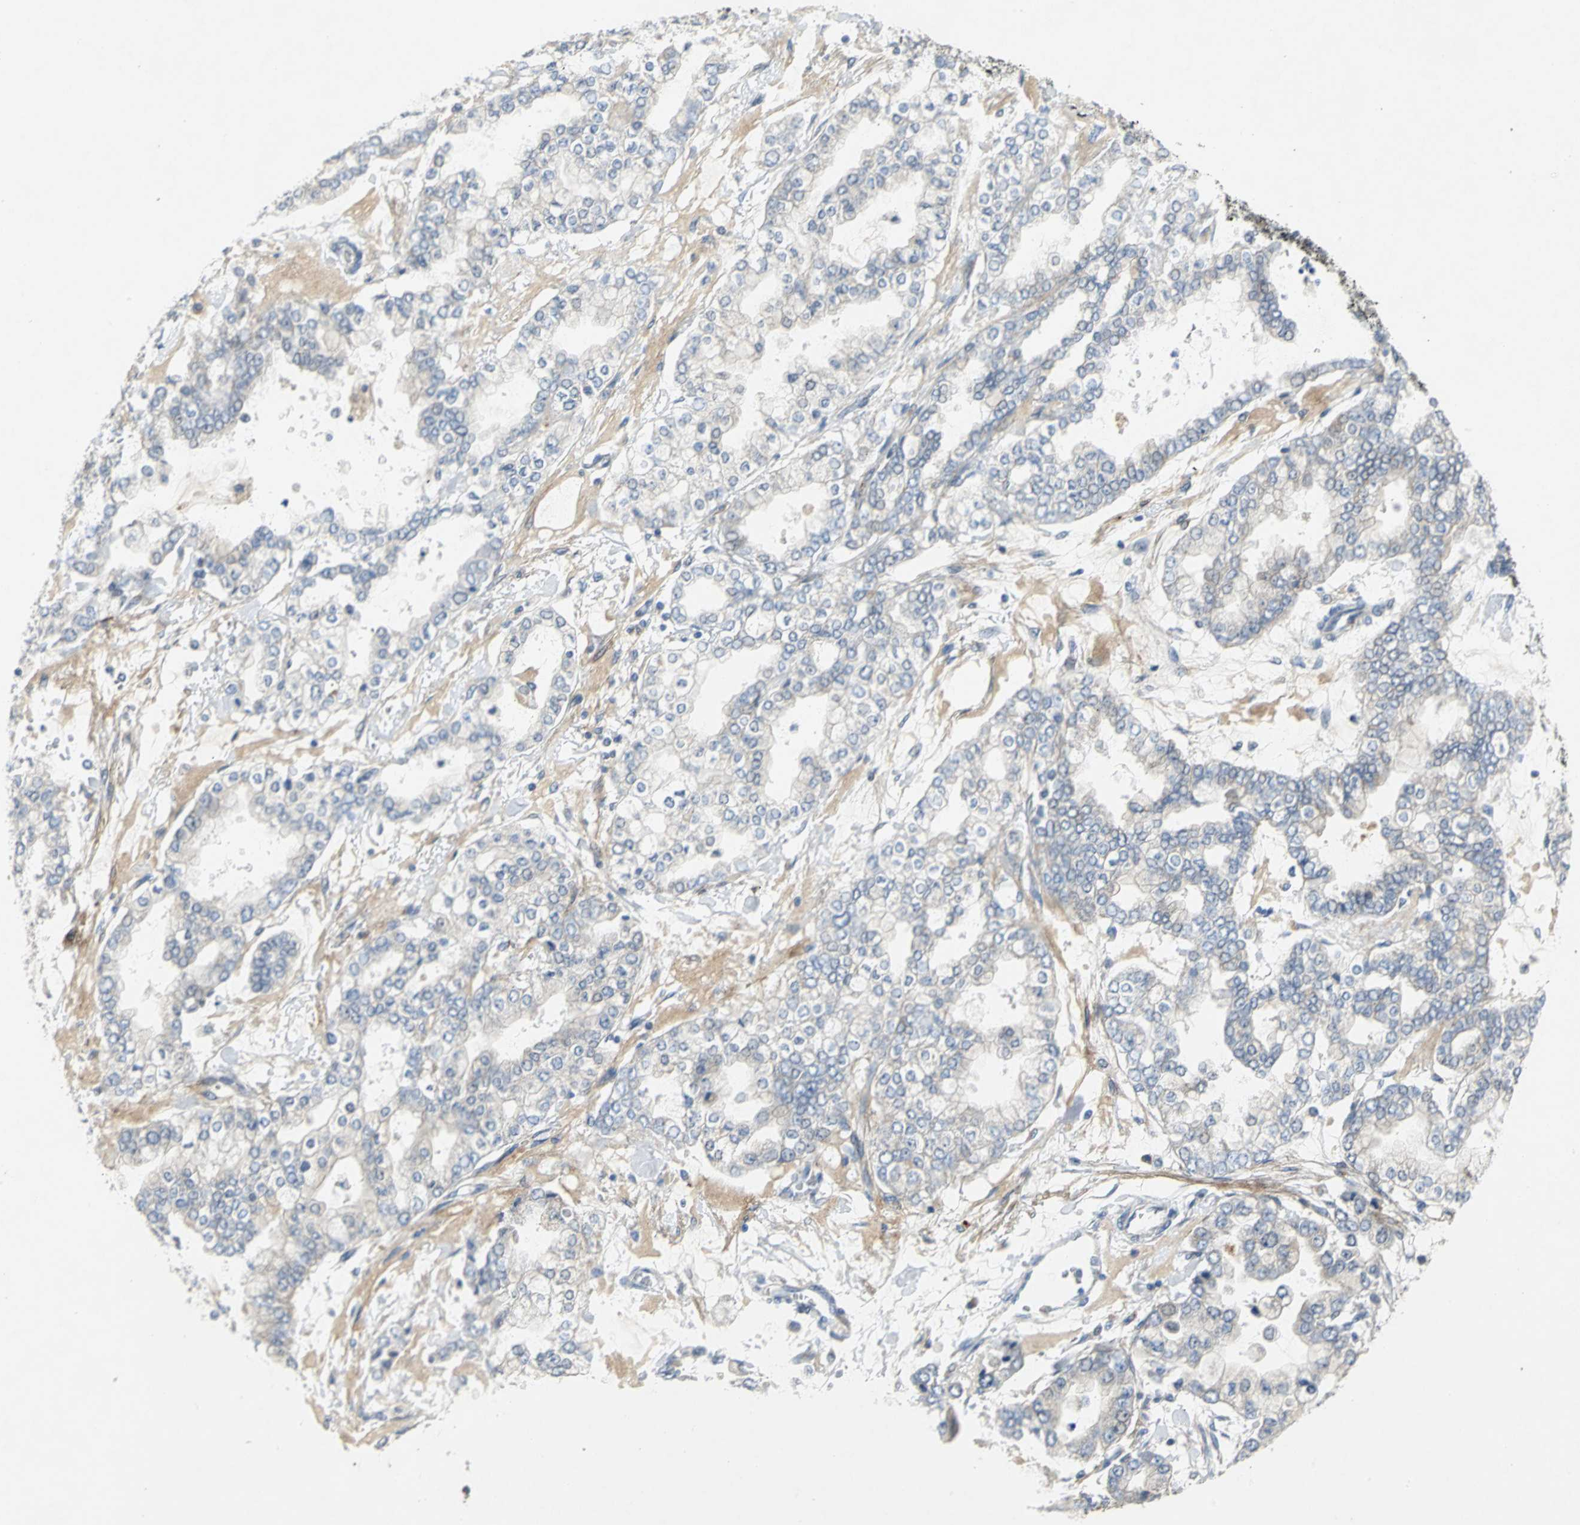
{"staining": {"intensity": "weak", "quantity": "<25%", "location": "cytoplasmic/membranous"}, "tissue": "stomach cancer", "cell_type": "Tumor cells", "image_type": "cancer", "snomed": [{"axis": "morphology", "description": "Normal tissue, NOS"}, {"axis": "morphology", "description": "Adenocarcinoma, NOS"}, {"axis": "topography", "description": "Stomach, upper"}, {"axis": "topography", "description": "Stomach"}], "caption": "Protein analysis of stomach adenocarcinoma shows no significant expression in tumor cells. (Immunohistochemistry (ihc), brightfield microscopy, high magnification).", "gene": "SPPL2B", "patient": {"sex": "male", "age": 76}}